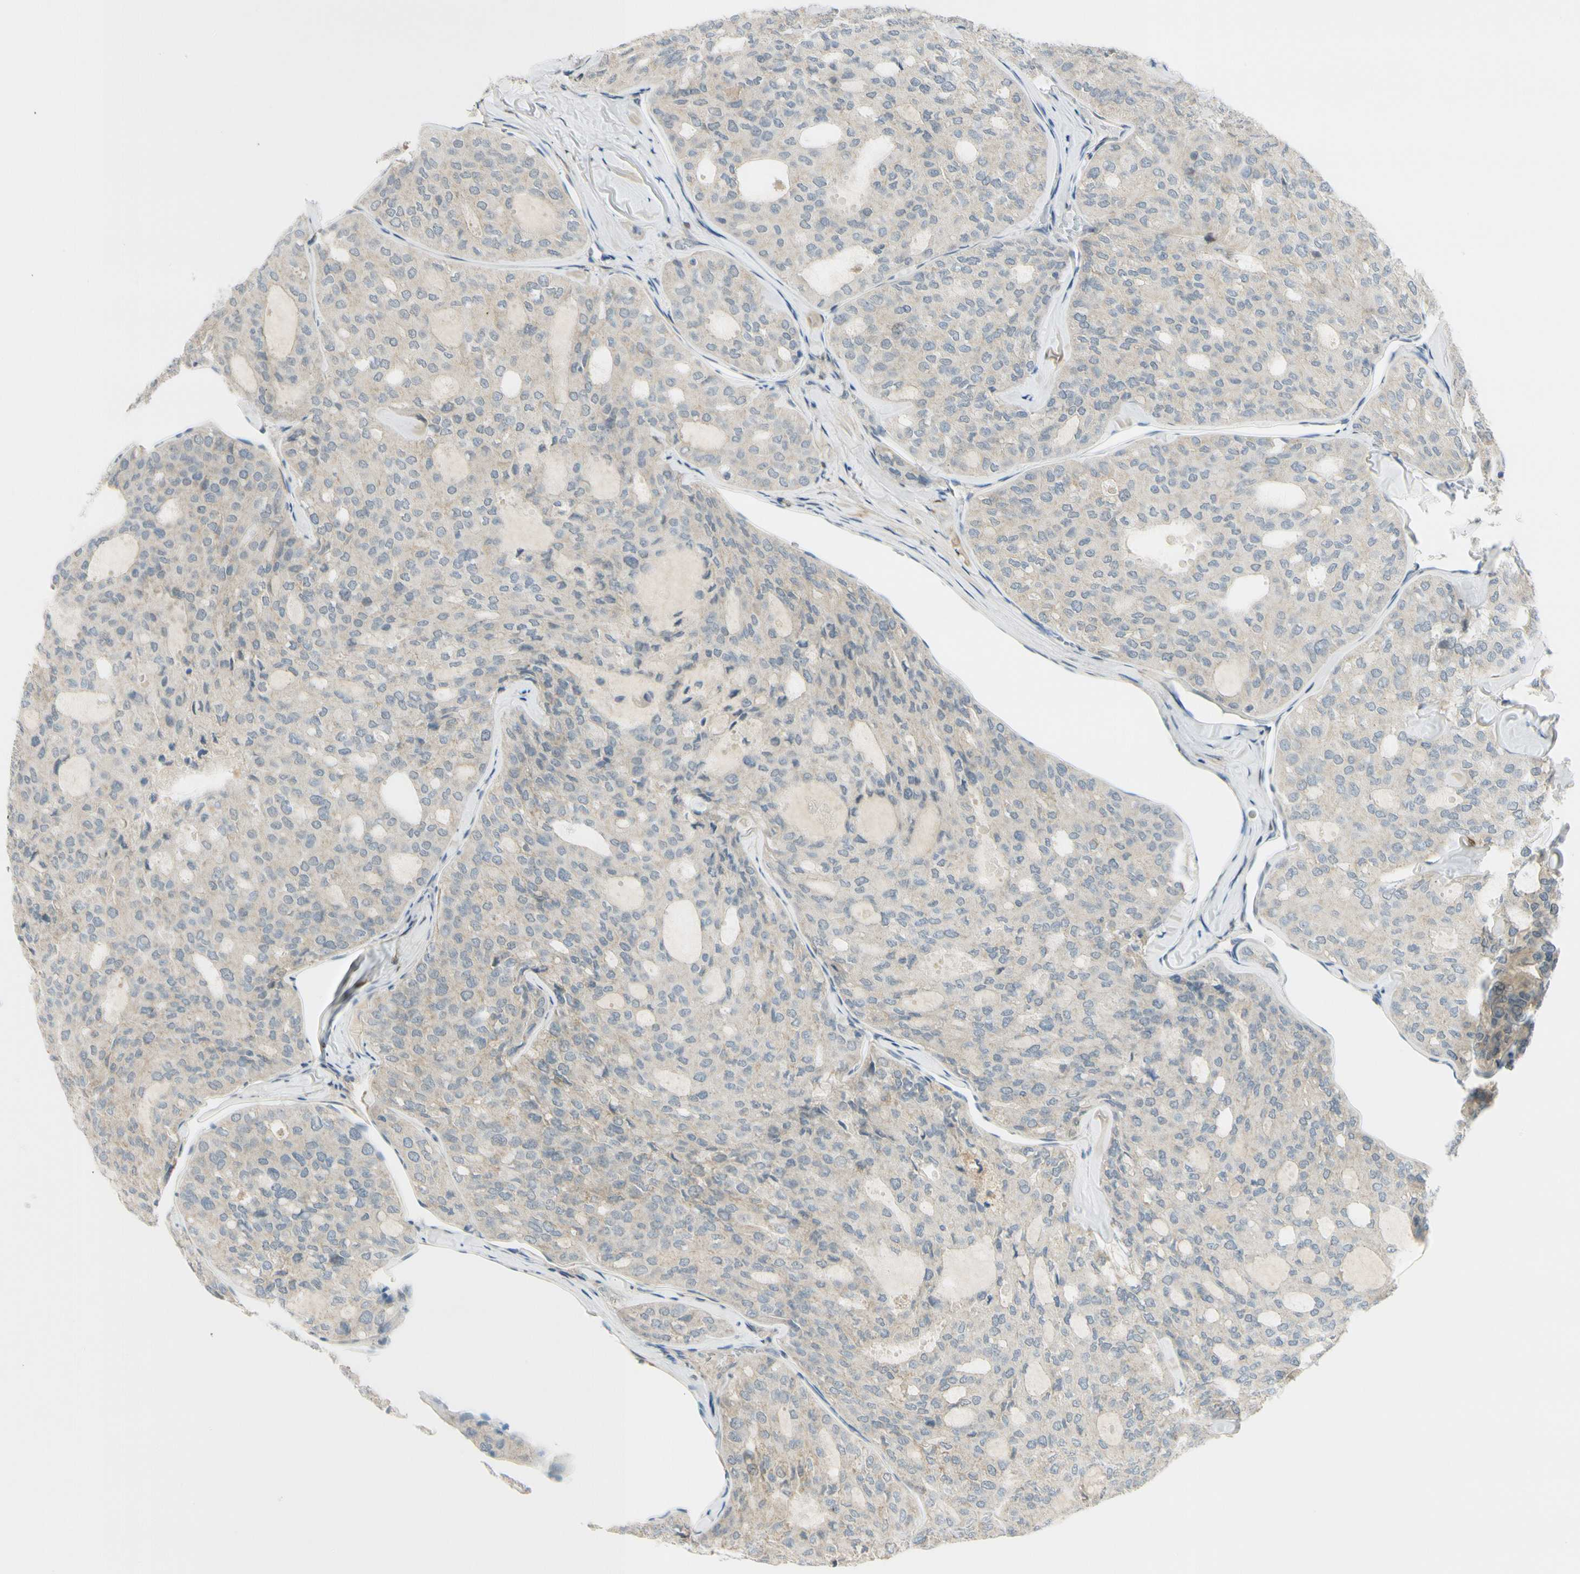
{"staining": {"intensity": "weak", "quantity": ">75%", "location": "cytoplasmic/membranous"}, "tissue": "thyroid cancer", "cell_type": "Tumor cells", "image_type": "cancer", "snomed": [{"axis": "morphology", "description": "Follicular adenoma carcinoma, NOS"}, {"axis": "topography", "description": "Thyroid gland"}], "caption": "Immunohistochemistry photomicrograph of neoplastic tissue: follicular adenoma carcinoma (thyroid) stained using immunohistochemistry (IHC) demonstrates low levels of weak protein expression localized specifically in the cytoplasmic/membranous of tumor cells, appearing as a cytoplasmic/membranous brown color.", "gene": "FHL2", "patient": {"sex": "male", "age": 75}}